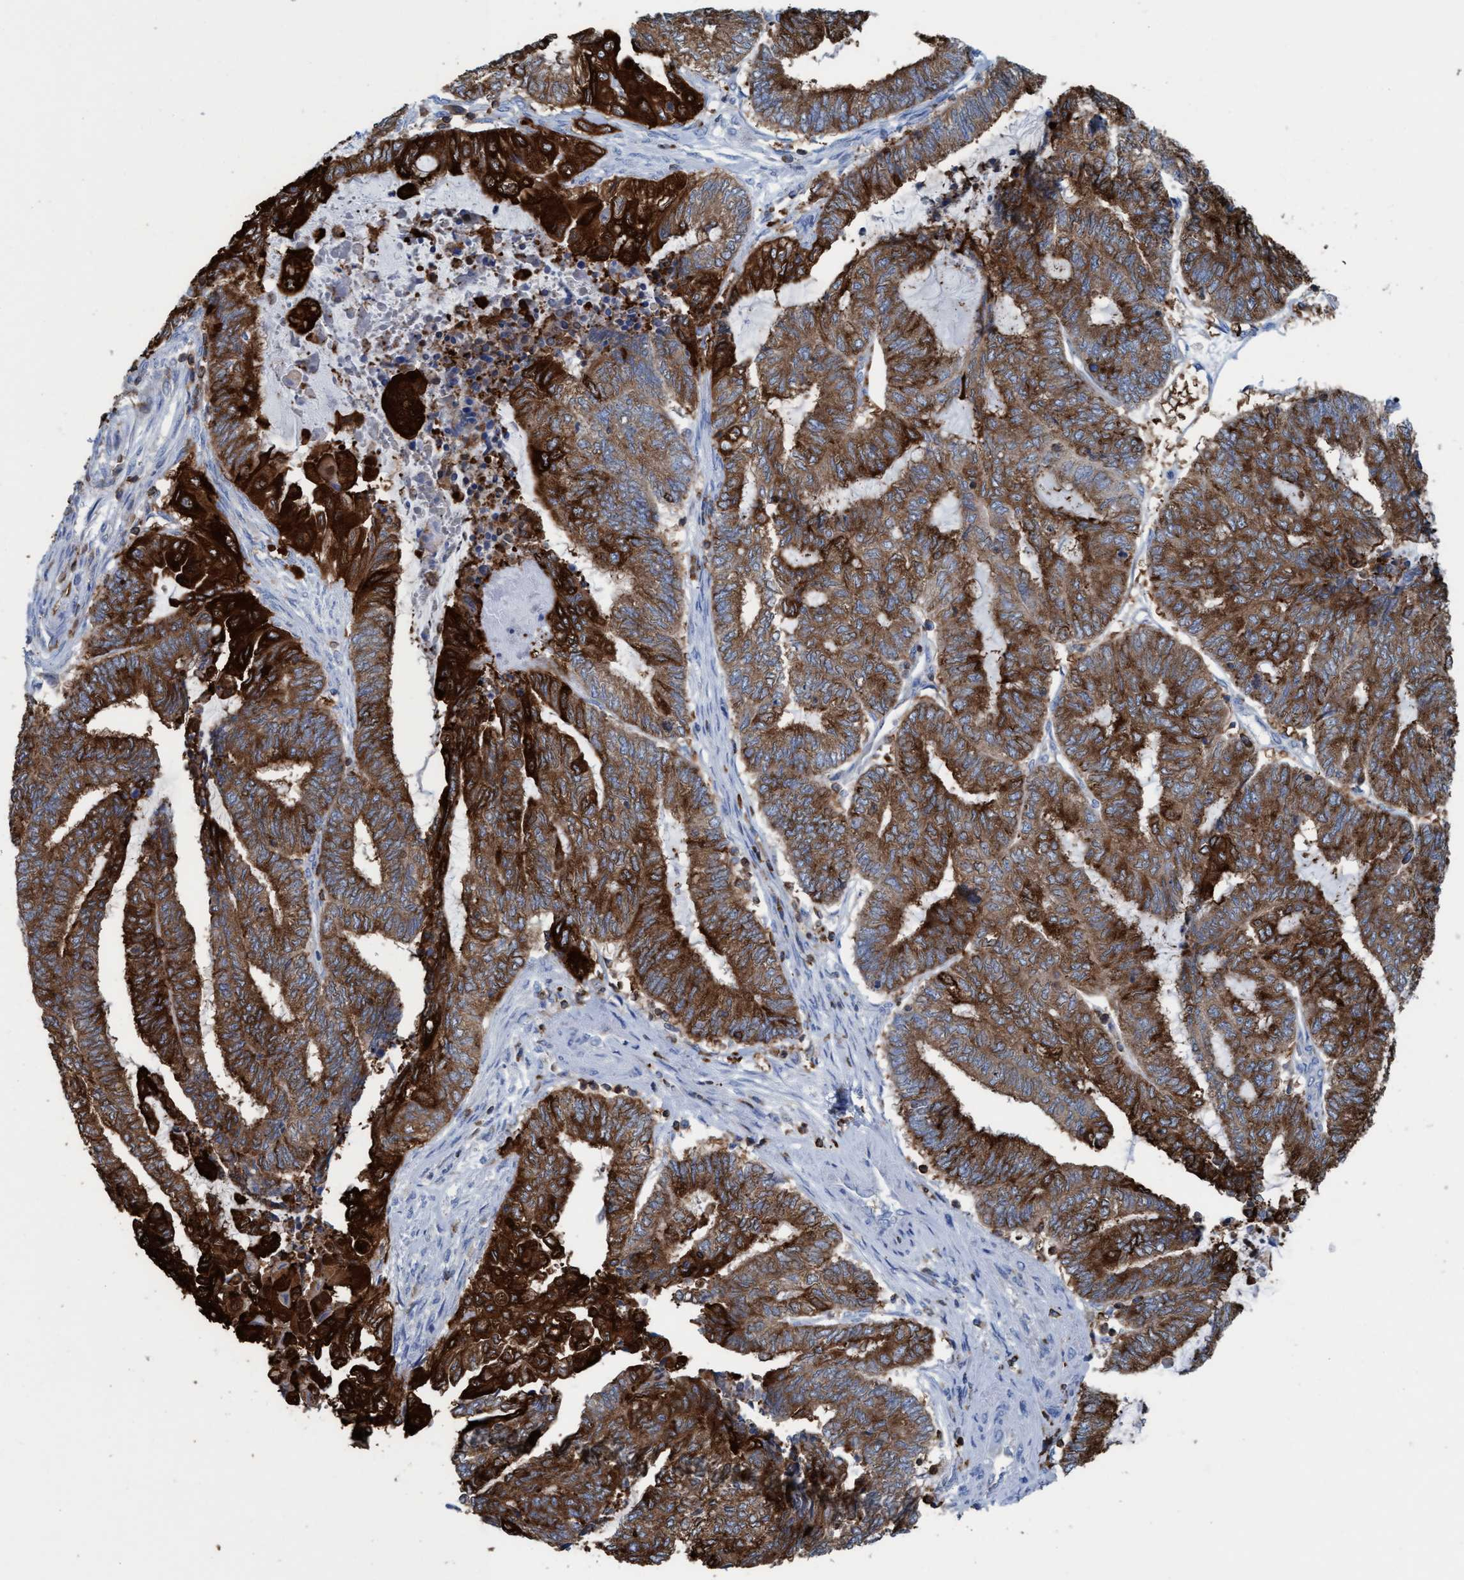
{"staining": {"intensity": "strong", "quantity": ">75%", "location": "cytoplasmic/membranous"}, "tissue": "endometrial cancer", "cell_type": "Tumor cells", "image_type": "cancer", "snomed": [{"axis": "morphology", "description": "Adenocarcinoma, NOS"}, {"axis": "topography", "description": "Uterus"}, {"axis": "topography", "description": "Endometrium"}], "caption": "Immunohistochemical staining of endometrial cancer (adenocarcinoma) demonstrates high levels of strong cytoplasmic/membranous staining in approximately >75% of tumor cells.", "gene": "EZR", "patient": {"sex": "female", "age": 70}}